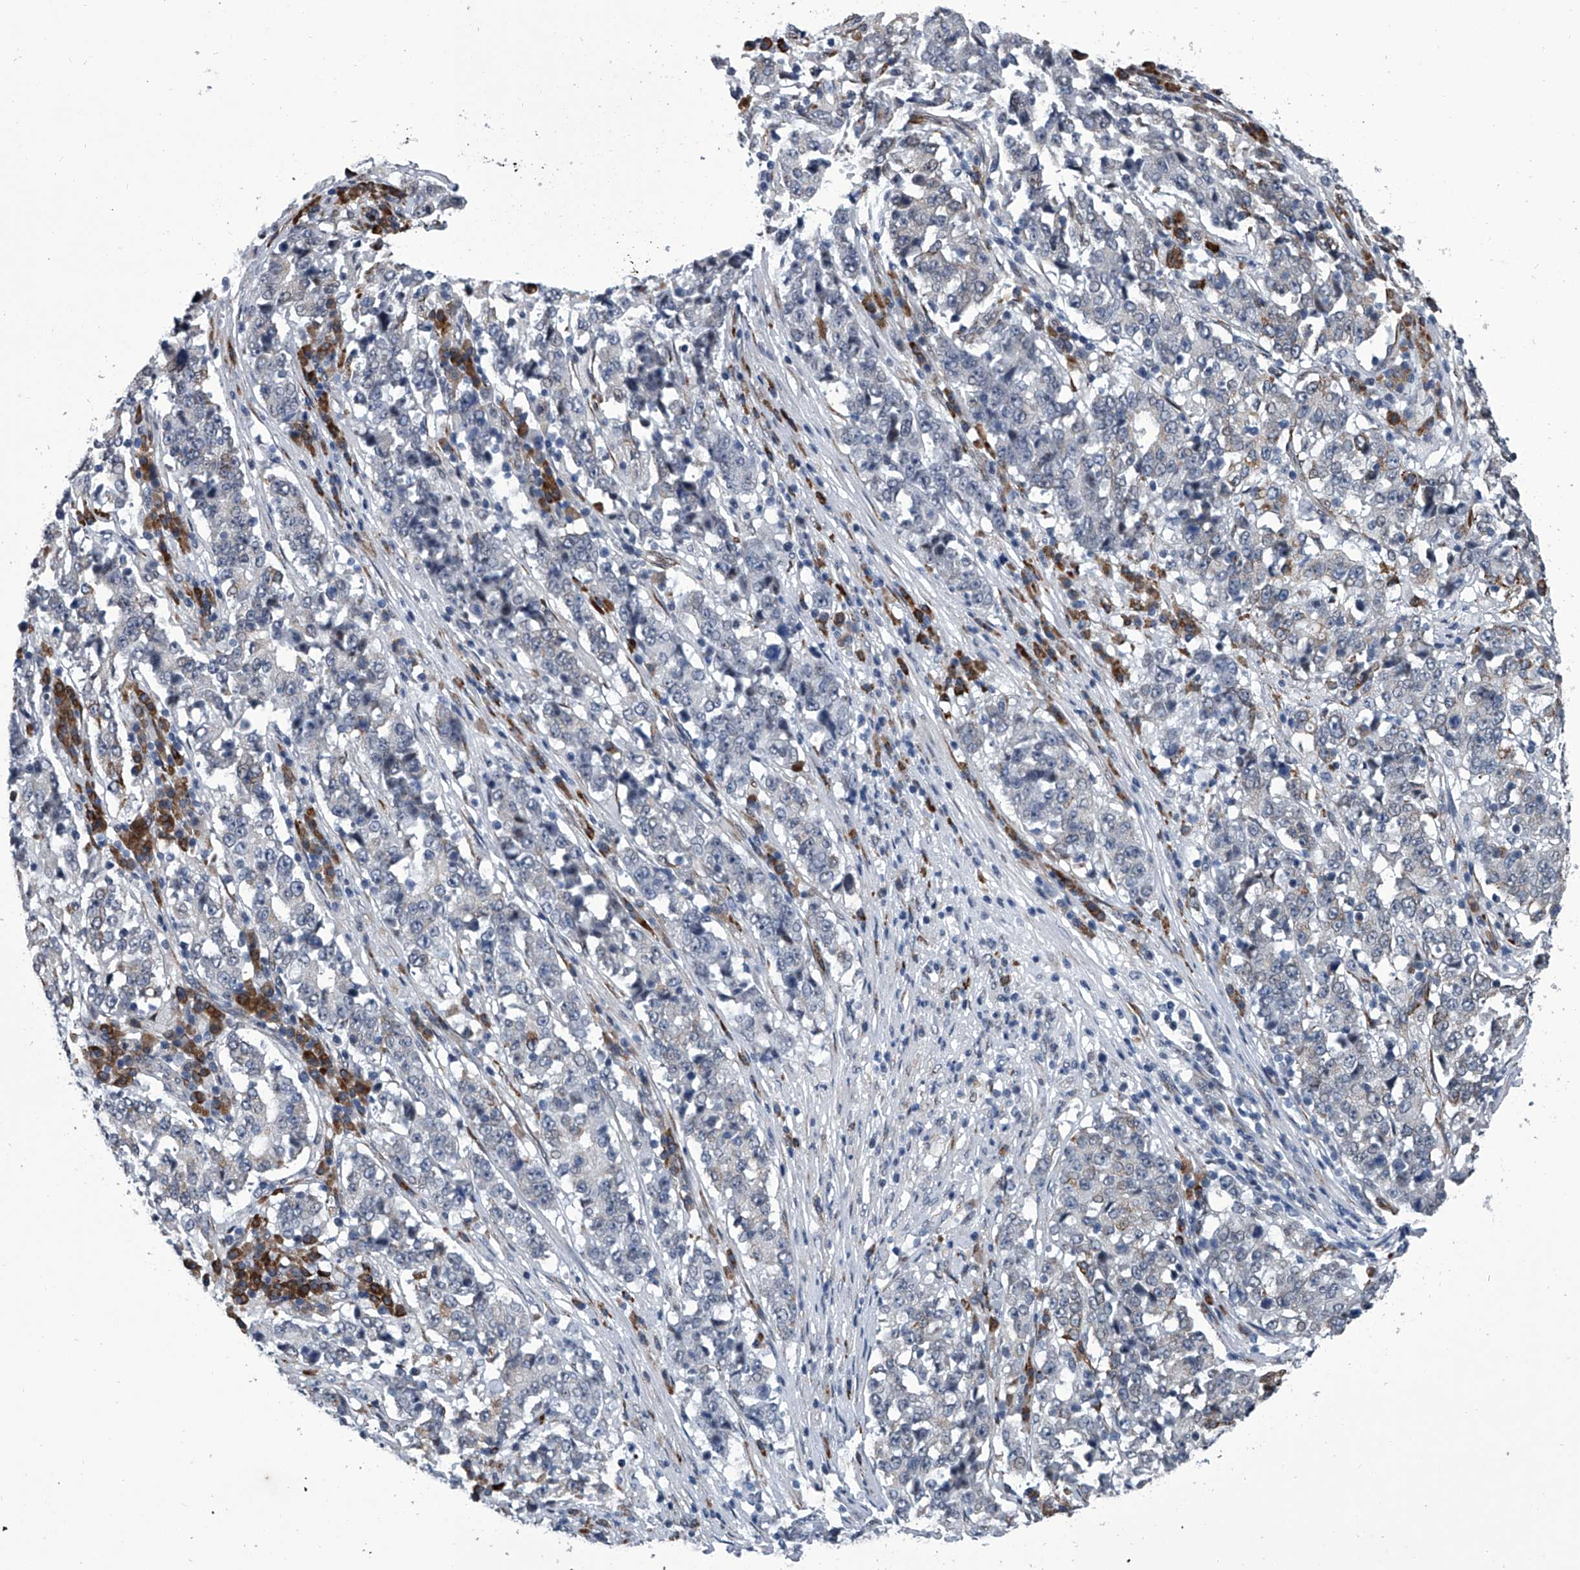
{"staining": {"intensity": "negative", "quantity": "none", "location": "none"}, "tissue": "stomach cancer", "cell_type": "Tumor cells", "image_type": "cancer", "snomed": [{"axis": "morphology", "description": "Adenocarcinoma, NOS"}, {"axis": "topography", "description": "Stomach"}], "caption": "Immunohistochemistry histopathology image of stomach adenocarcinoma stained for a protein (brown), which displays no expression in tumor cells.", "gene": "PPP2R5D", "patient": {"sex": "male", "age": 59}}